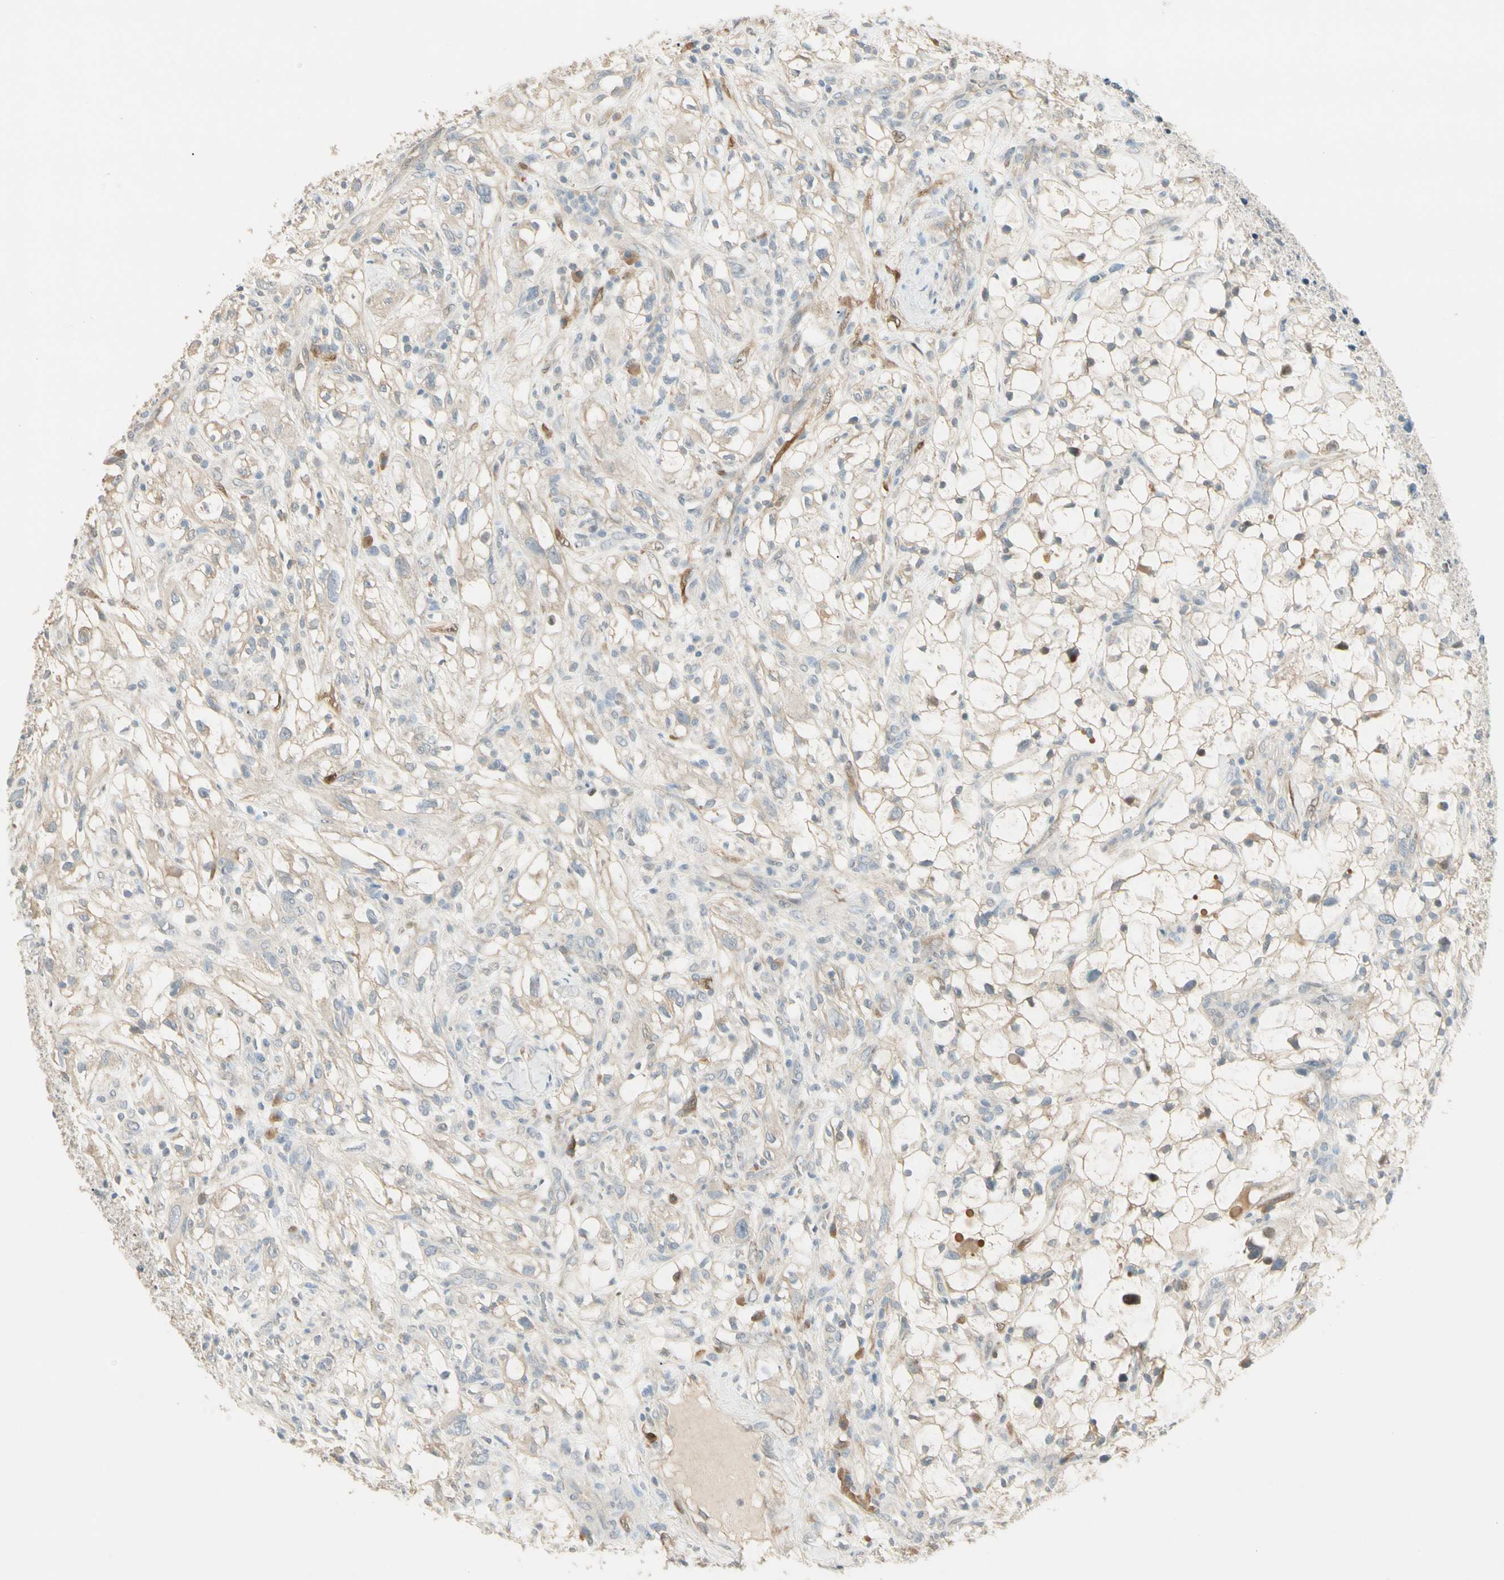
{"staining": {"intensity": "weak", "quantity": ">75%", "location": "cytoplasmic/membranous"}, "tissue": "renal cancer", "cell_type": "Tumor cells", "image_type": "cancer", "snomed": [{"axis": "morphology", "description": "Adenocarcinoma, NOS"}, {"axis": "topography", "description": "Kidney"}], "caption": "Immunohistochemistry (IHC) micrograph of neoplastic tissue: human renal cancer stained using immunohistochemistry (IHC) demonstrates low levels of weak protein expression localized specifically in the cytoplasmic/membranous of tumor cells, appearing as a cytoplasmic/membranous brown color.", "gene": "GNE", "patient": {"sex": "female", "age": 60}}